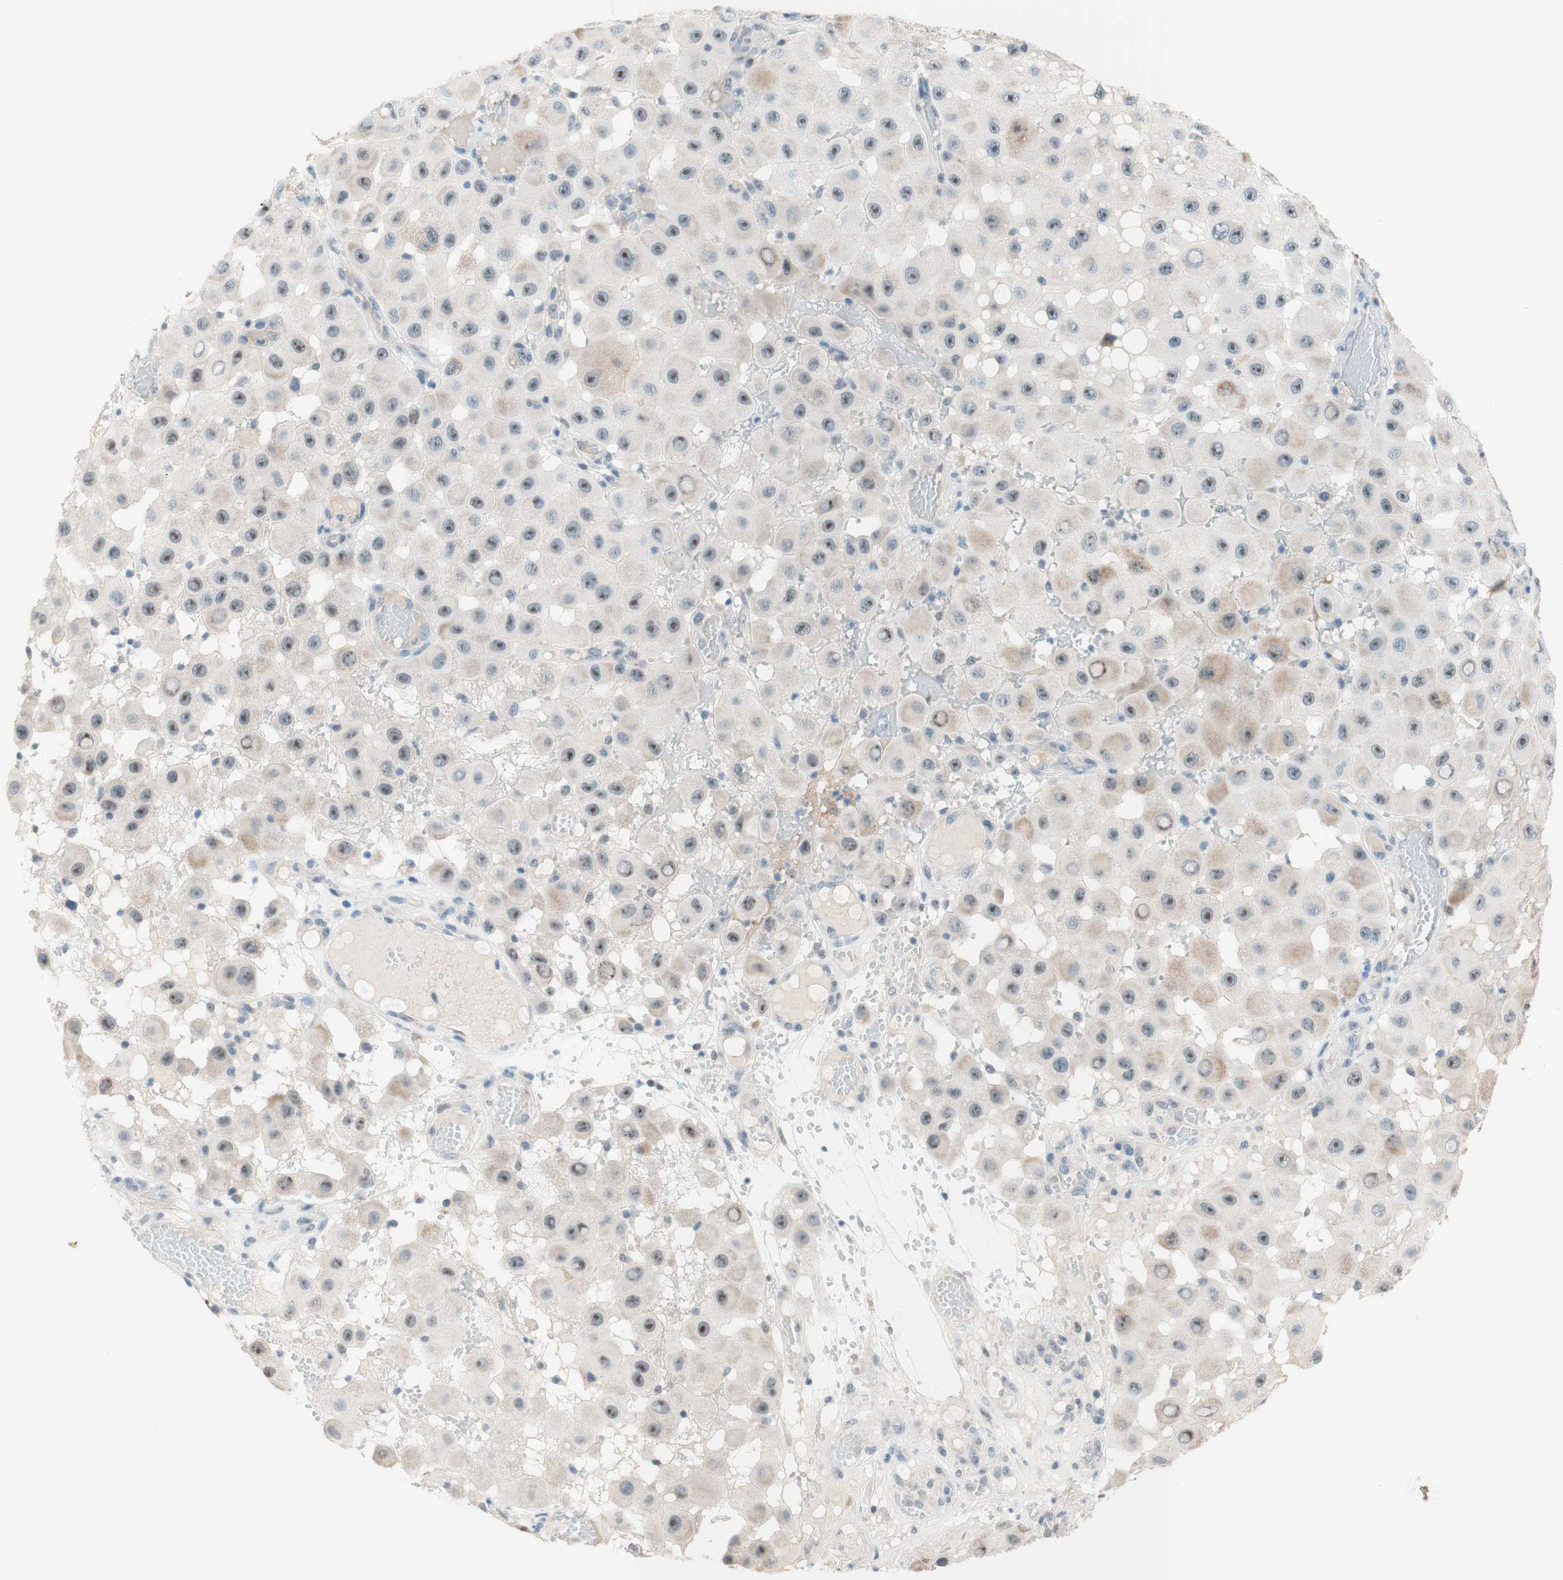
{"staining": {"intensity": "weak", "quantity": ">75%", "location": "cytoplasmic/membranous,nuclear"}, "tissue": "melanoma", "cell_type": "Tumor cells", "image_type": "cancer", "snomed": [{"axis": "morphology", "description": "Malignant melanoma, NOS"}, {"axis": "topography", "description": "Skin"}], "caption": "Protein analysis of melanoma tissue demonstrates weak cytoplasmic/membranous and nuclear staining in about >75% of tumor cells. The protein is stained brown, and the nuclei are stained in blue (DAB (3,3'-diaminobenzidine) IHC with brightfield microscopy, high magnification).", "gene": "JPH1", "patient": {"sex": "female", "age": 81}}